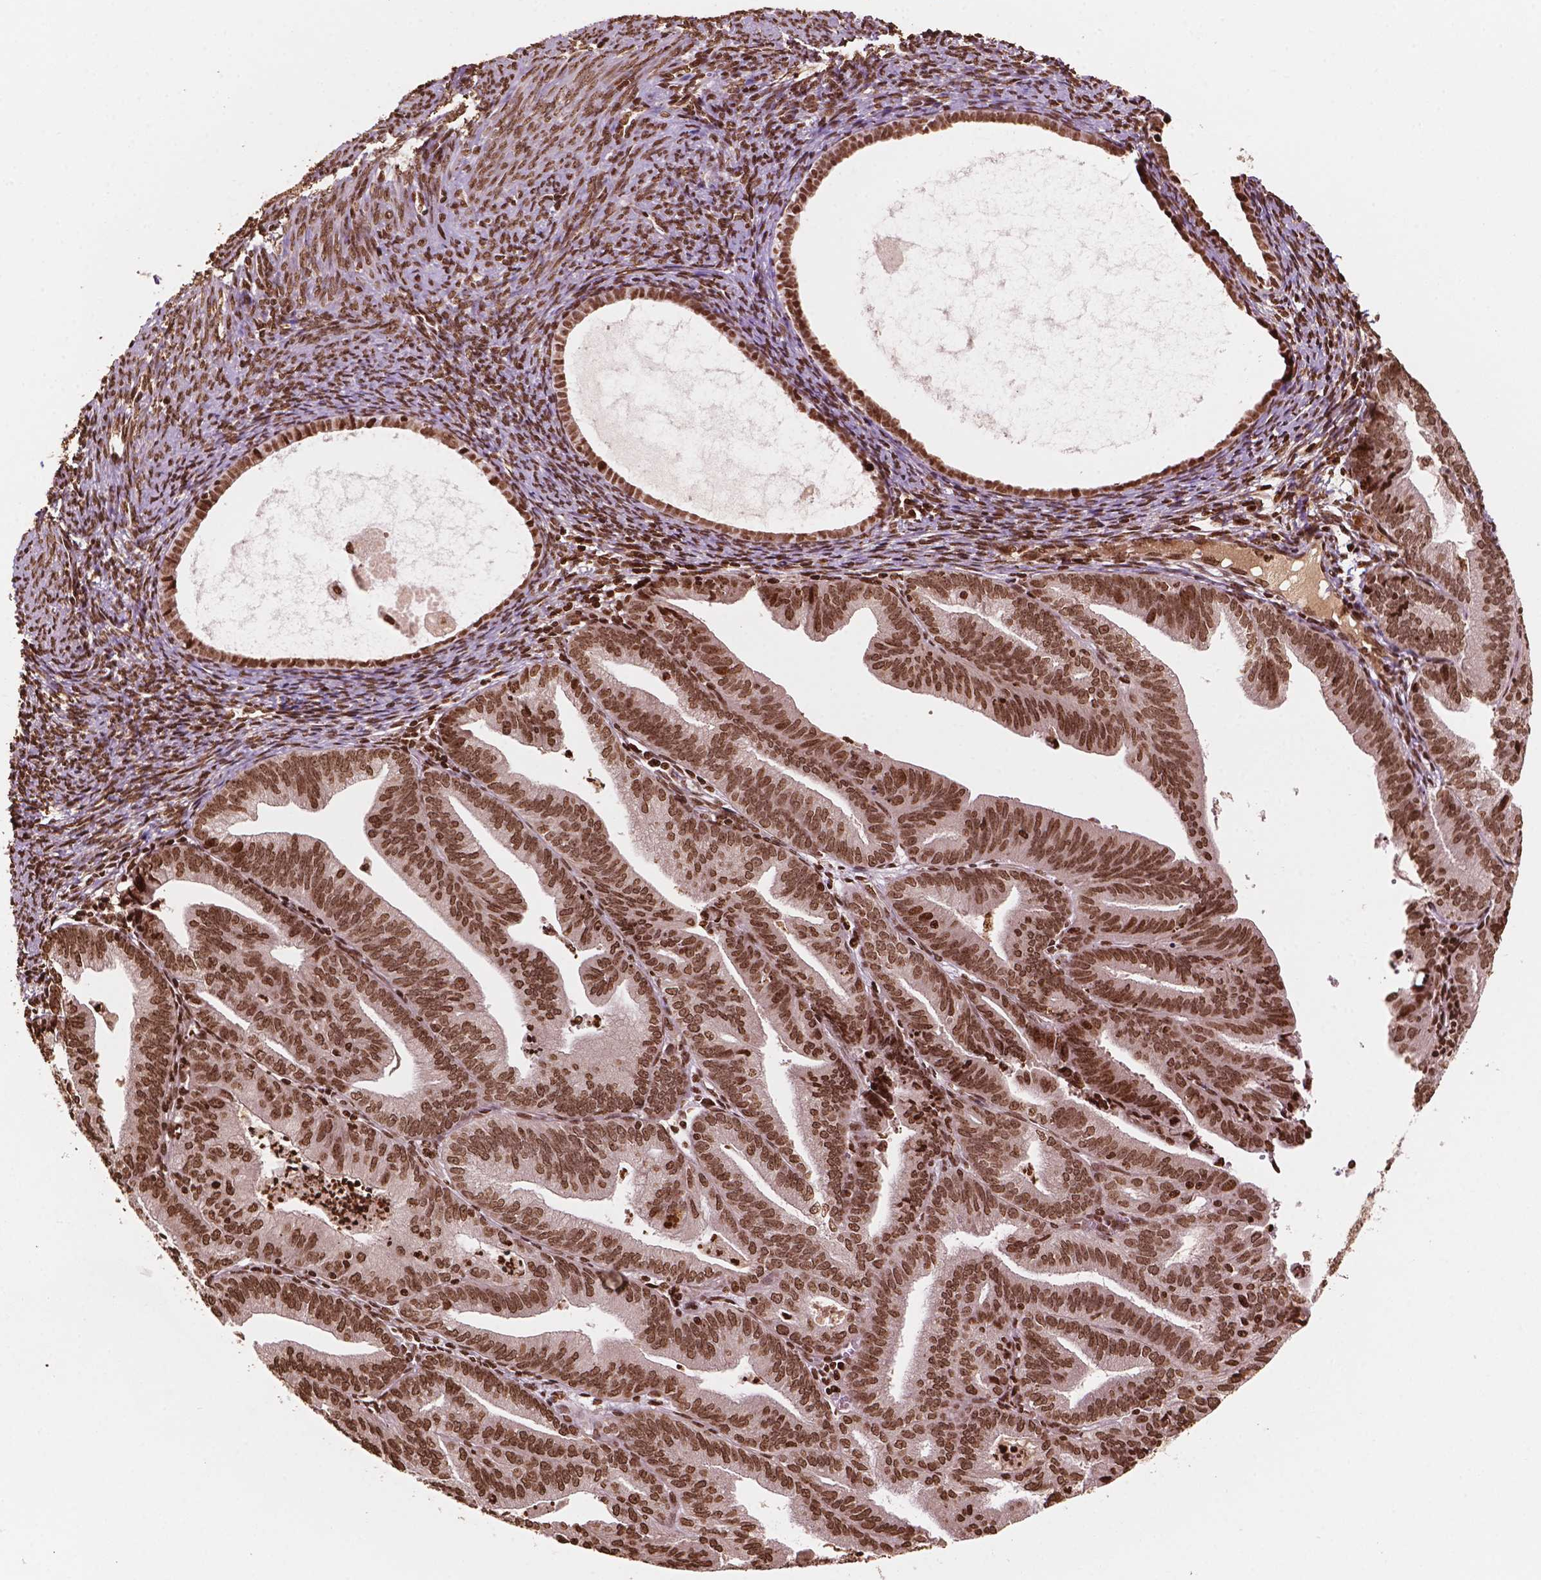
{"staining": {"intensity": "strong", "quantity": ">75%", "location": "nuclear"}, "tissue": "endometrial cancer", "cell_type": "Tumor cells", "image_type": "cancer", "snomed": [{"axis": "morphology", "description": "Adenocarcinoma, NOS"}, {"axis": "topography", "description": "Endometrium"}], "caption": "Endometrial adenocarcinoma stained for a protein exhibits strong nuclear positivity in tumor cells.", "gene": "H3C7", "patient": {"sex": "female", "age": 70}}